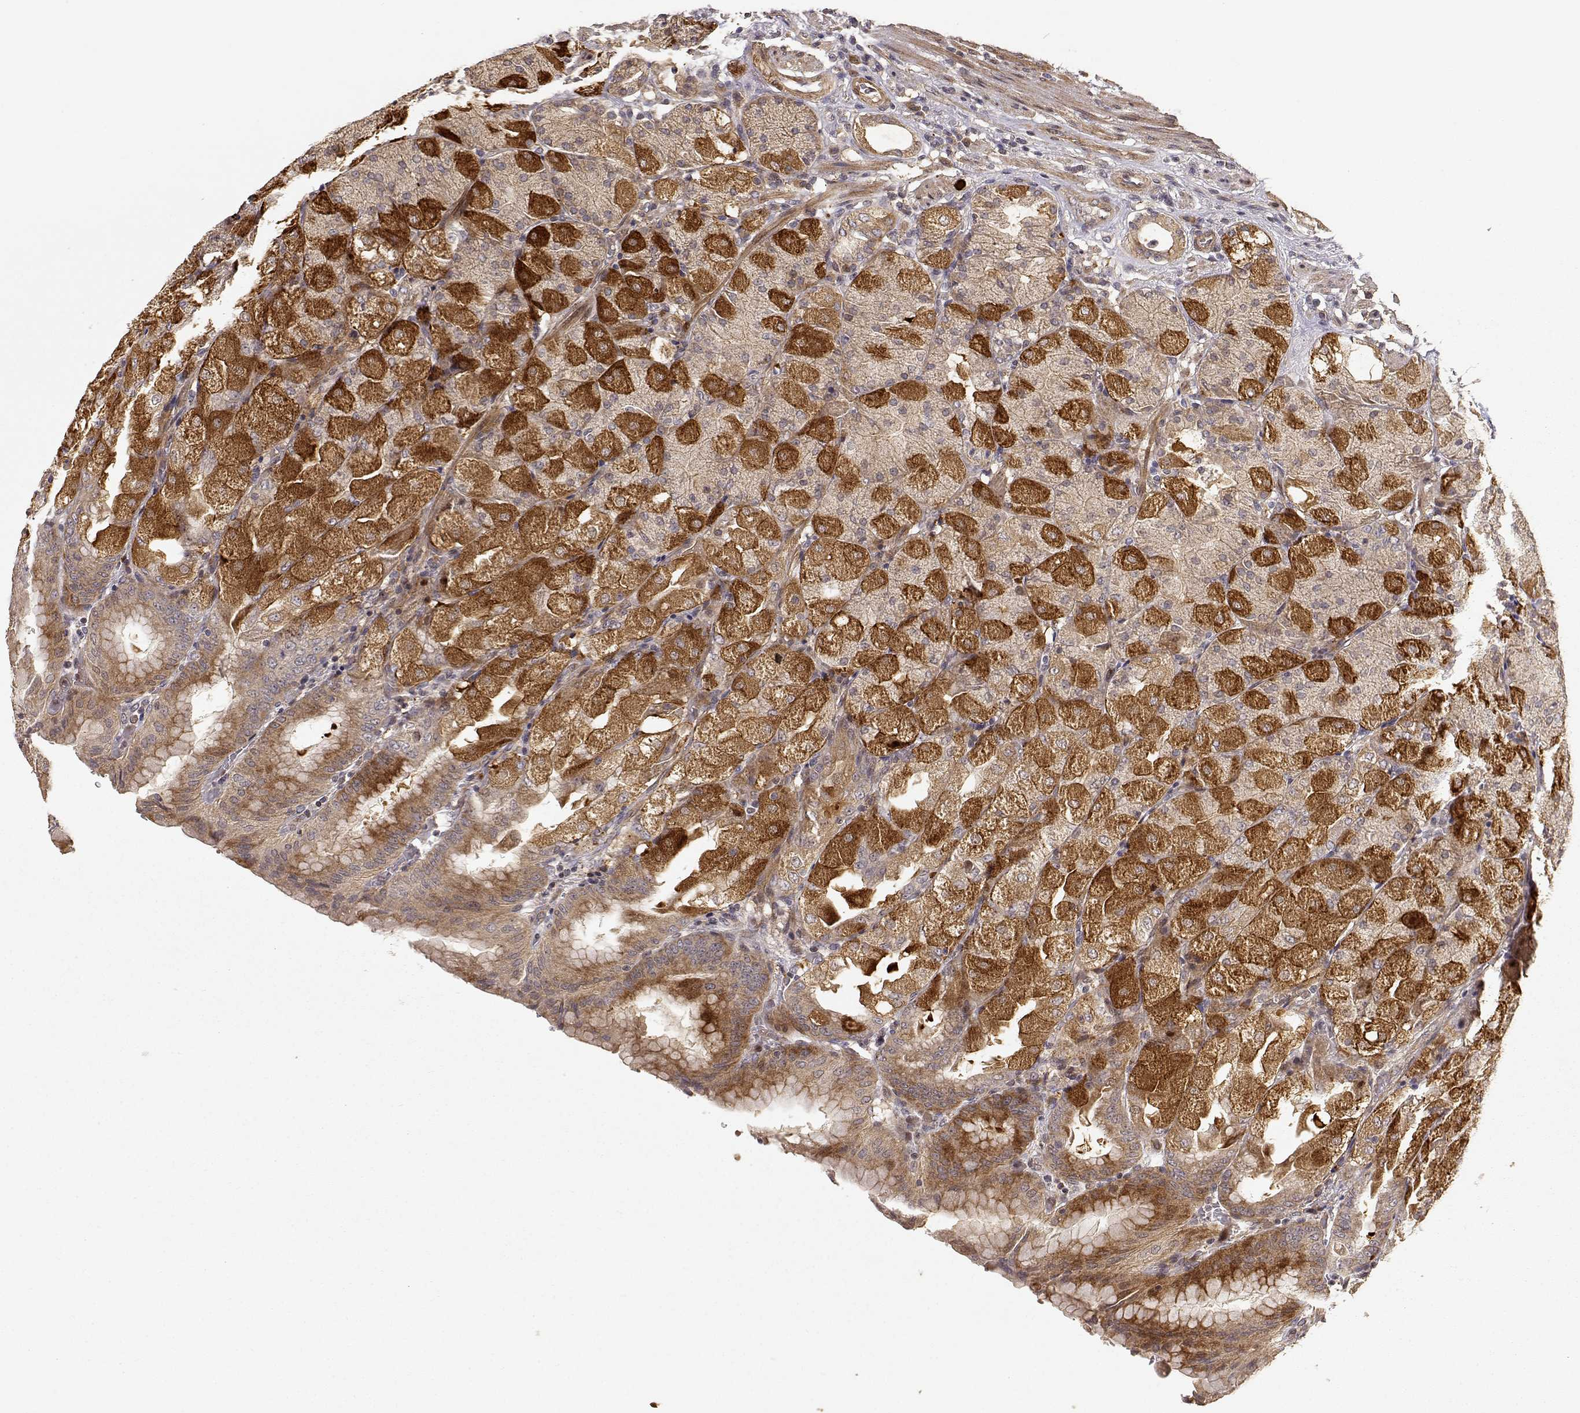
{"staining": {"intensity": "strong", "quantity": "<25%", "location": "cytoplasmic/membranous"}, "tissue": "stomach", "cell_type": "Glandular cells", "image_type": "normal", "snomed": [{"axis": "morphology", "description": "Normal tissue, NOS"}, {"axis": "topography", "description": "Stomach, upper"}, {"axis": "topography", "description": "Stomach"}, {"axis": "topography", "description": "Stomach, lower"}], "caption": "Protein analysis of benign stomach reveals strong cytoplasmic/membranous staining in about <25% of glandular cells. (DAB IHC, brown staining for protein, blue staining for nuclei).", "gene": "PICK1", "patient": {"sex": "male", "age": 62}}